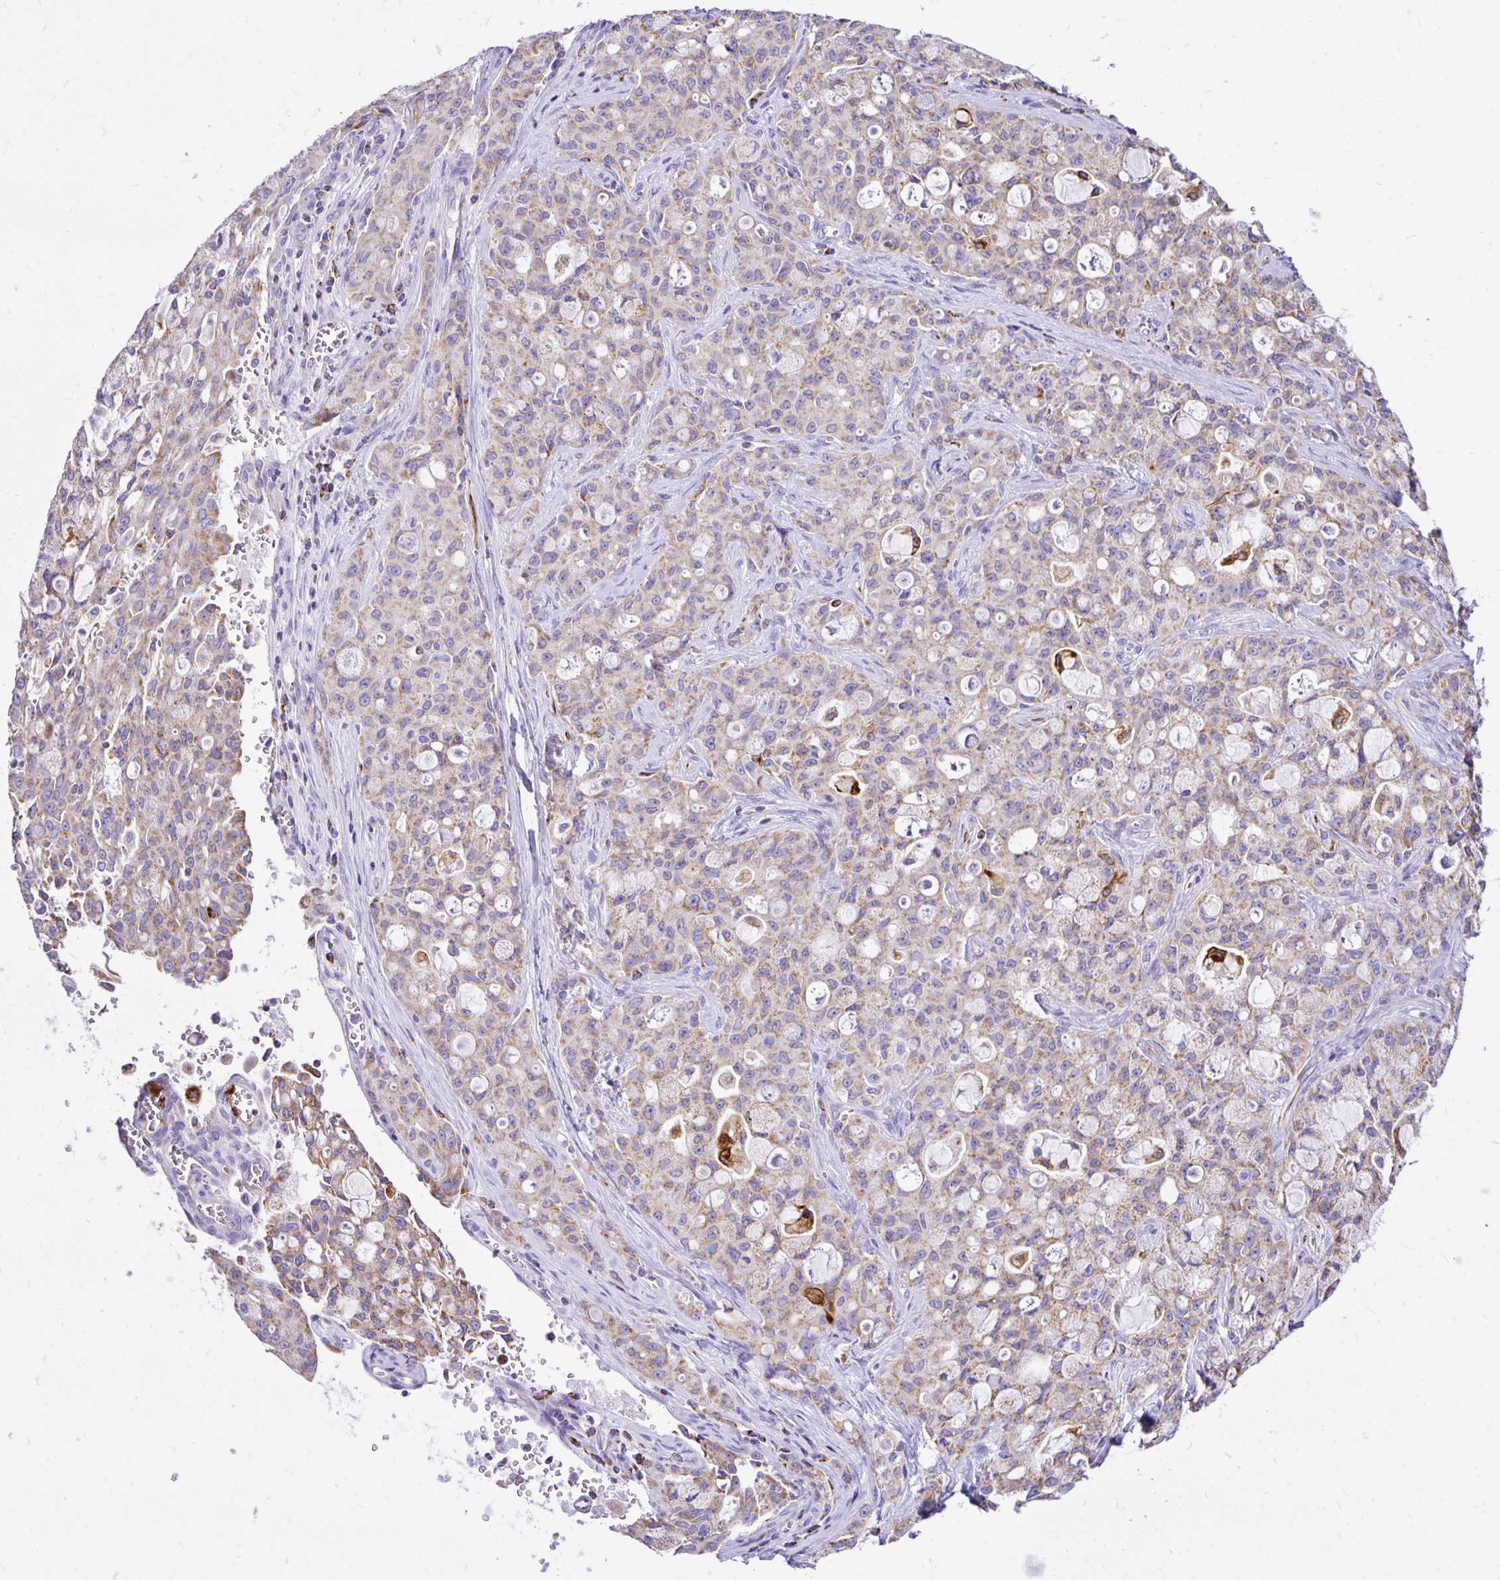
{"staining": {"intensity": "moderate", "quantity": "25%-75%", "location": "cytoplasmic/membranous"}, "tissue": "lung cancer", "cell_type": "Tumor cells", "image_type": "cancer", "snomed": [{"axis": "morphology", "description": "Adenocarcinoma, NOS"}, {"axis": "topography", "description": "Lung"}], "caption": "Human adenocarcinoma (lung) stained for a protein (brown) demonstrates moderate cytoplasmic/membranous positive expression in approximately 25%-75% of tumor cells.", "gene": "PLAAT2", "patient": {"sex": "female", "age": 44}}